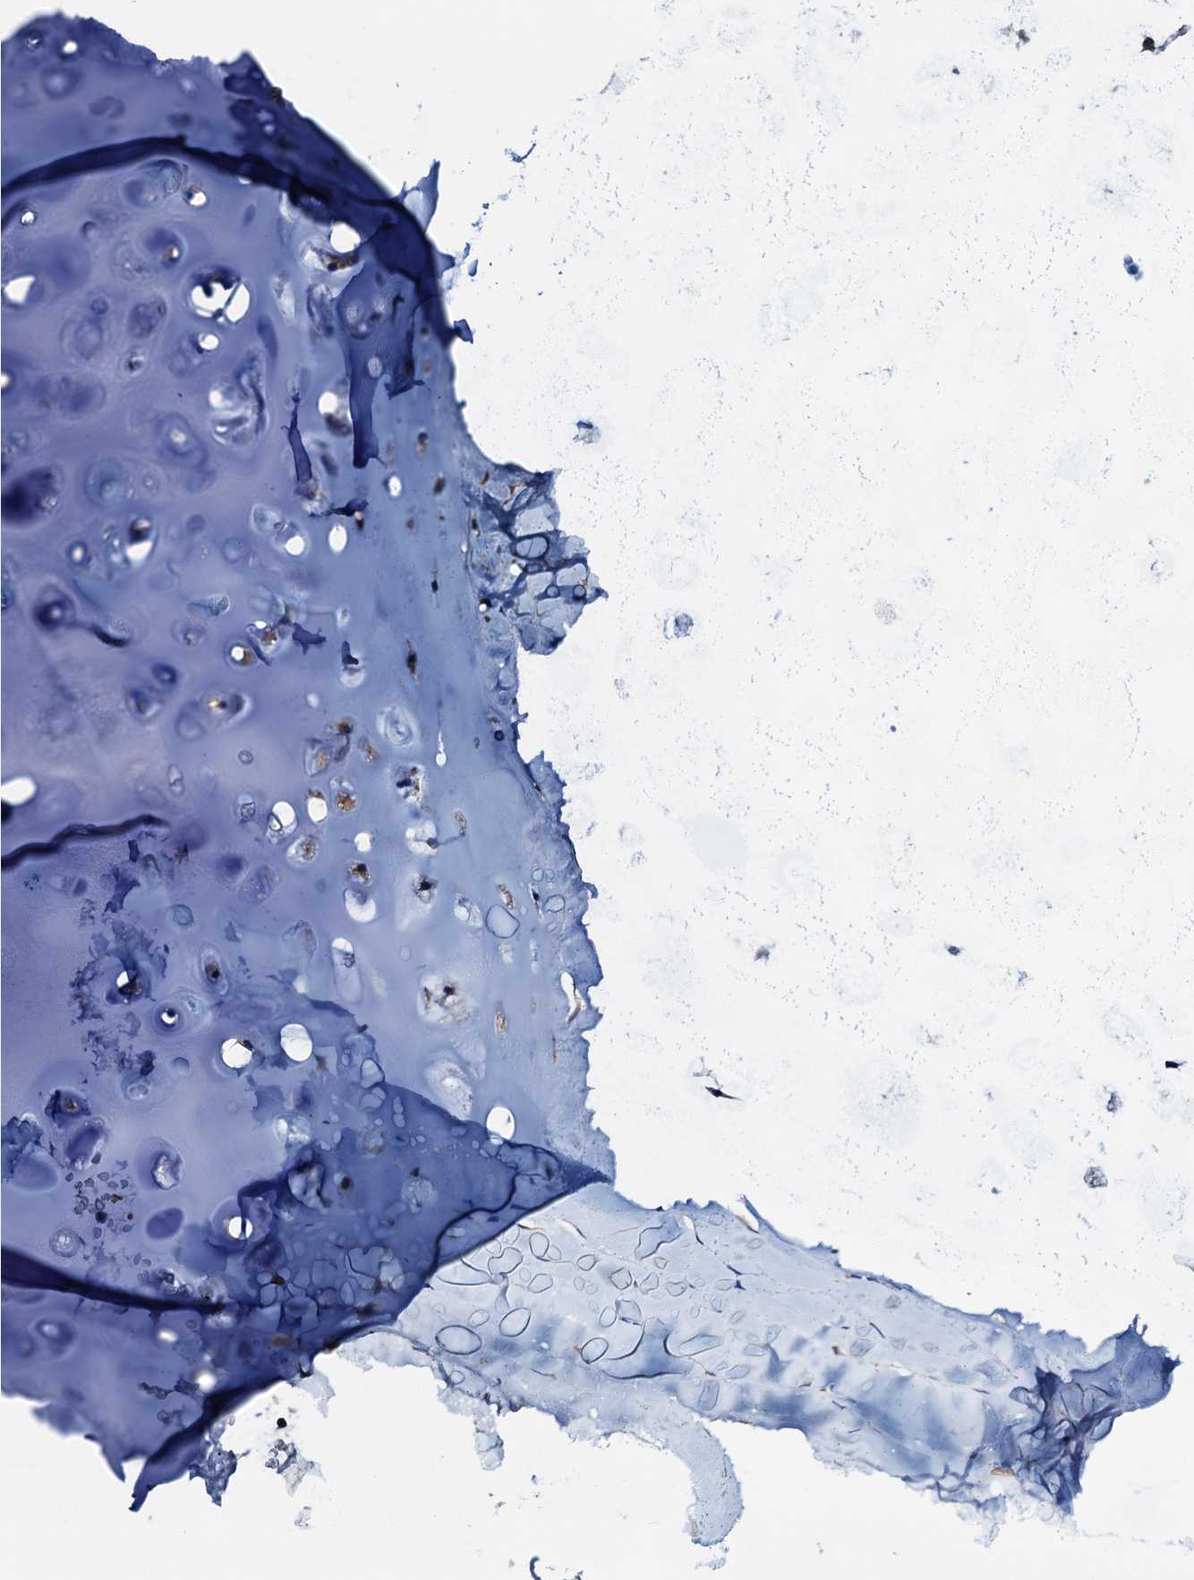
{"staining": {"intensity": "negative", "quantity": "none", "location": "none"}, "tissue": "adipose tissue", "cell_type": "Adipocytes", "image_type": "normal", "snomed": [{"axis": "morphology", "description": "Normal tissue, NOS"}, {"axis": "morphology", "description": "Squamous cell carcinoma, NOS"}, {"axis": "topography", "description": "Lymph node"}, {"axis": "topography", "description": "Bronchus"}, {"axis": "topography", "description": "Lung"}], "caption": "High magnification brightfield microscopy of normal adipose tissue stained with DAB (3,3'-diaminobenzidine) (brown) and counterstained with hematoxylin (blue): adipocytes show no significant expression. (DAB IHC with hematoxylin counter stain).", "gene": "GCOM1", "patient": {"sex": "male", "age": 66}}